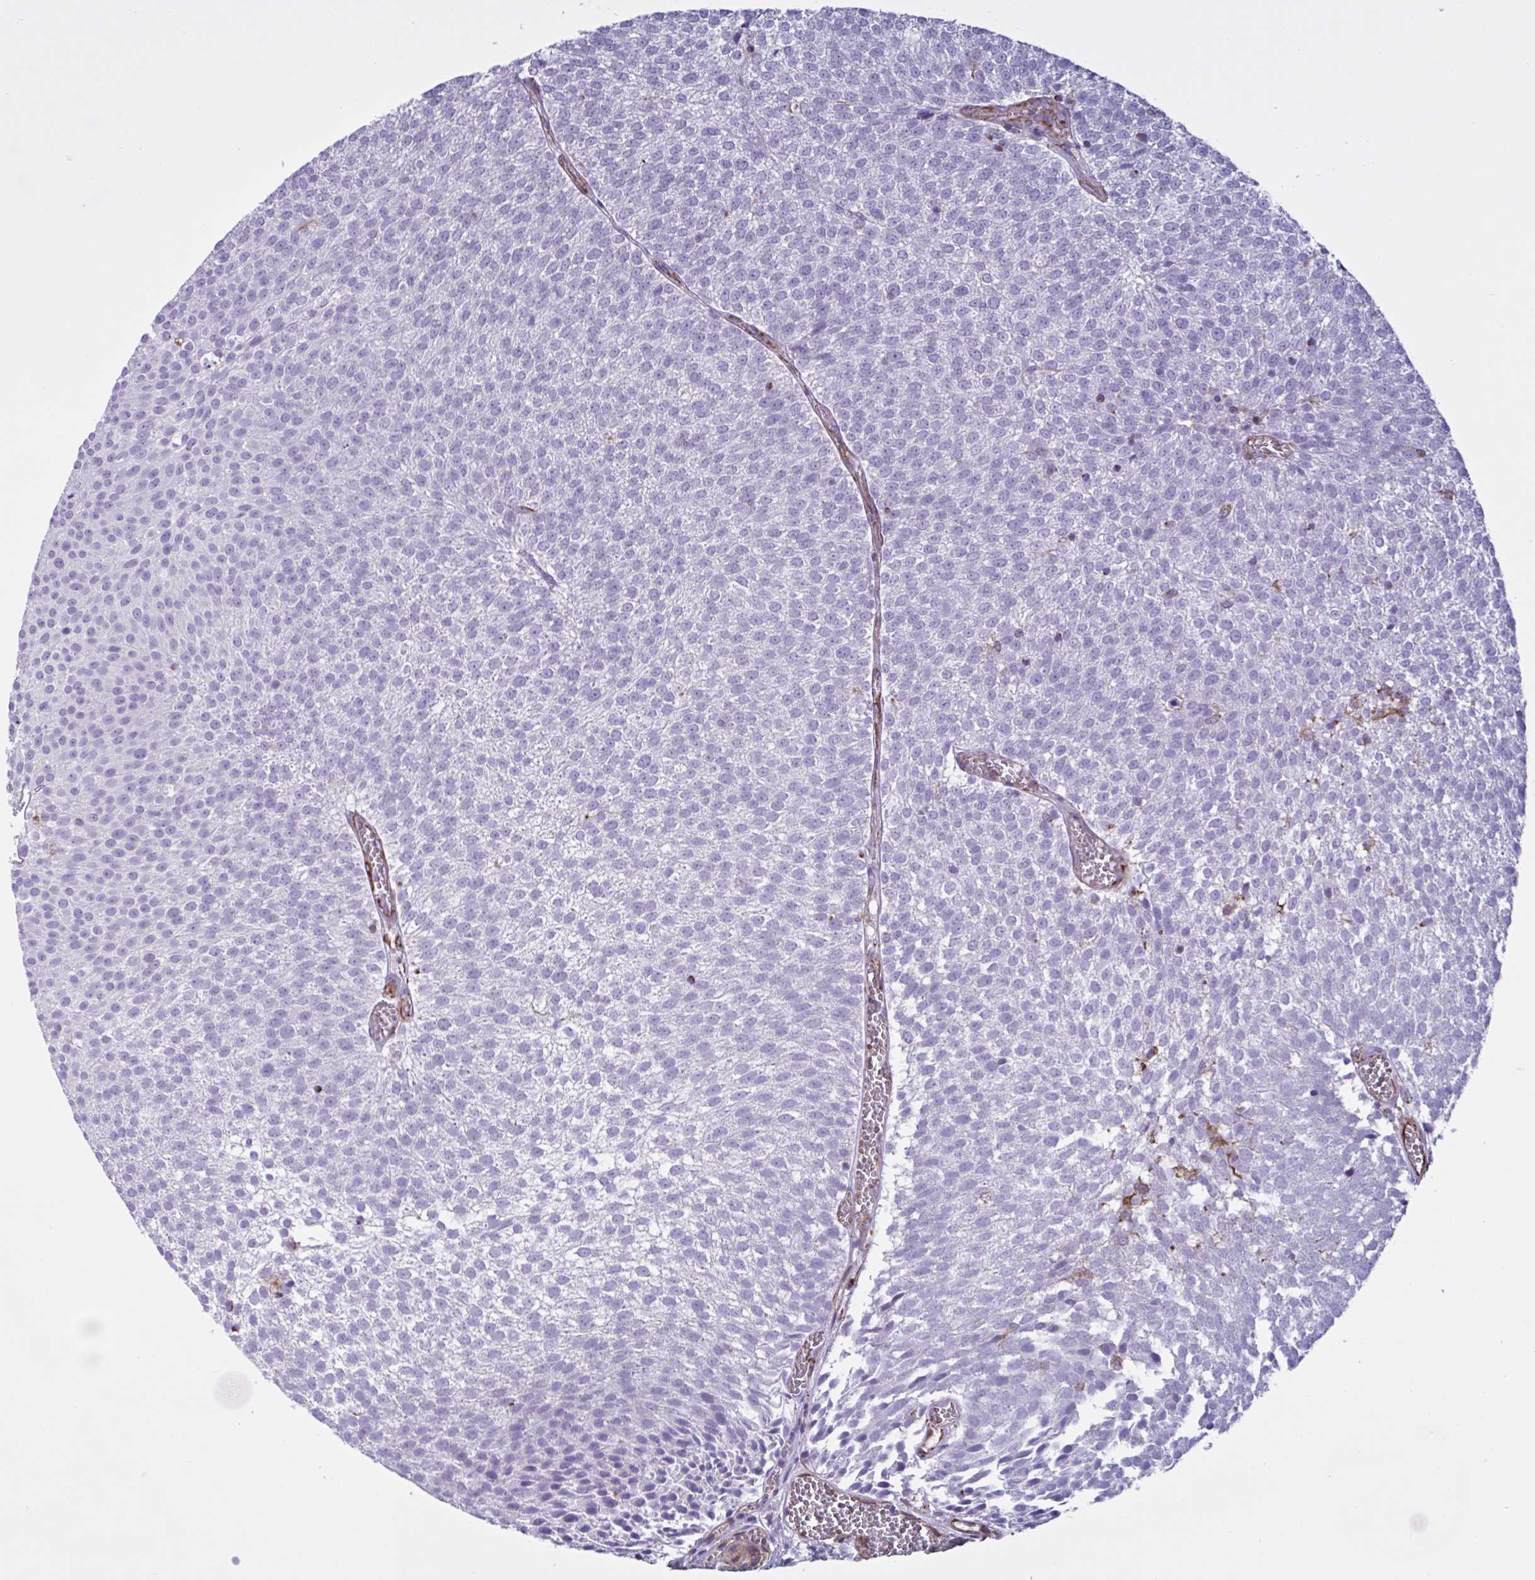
{"staining": {"intensity": "negative", "quantity": "none", "location": "none"}, "tissue": "urothelial cancer", "cell_type": "Tumor cells", "image_type": "cancer", "snomed": [{"axis": "morphology", "description": "Urothelial carcinoma, Low grade"}, {"axis": "topography", "description": "Urinary bladder"}], "caption": "The photomicrograph reveals no significant positivity in tumor cells of urothelial carcinoma (low-grade). (DAB immunohistochemistry (IHC), high magnification).", "gene": "TMEM86B", "patient": {"sex": "female", "age": 79}}